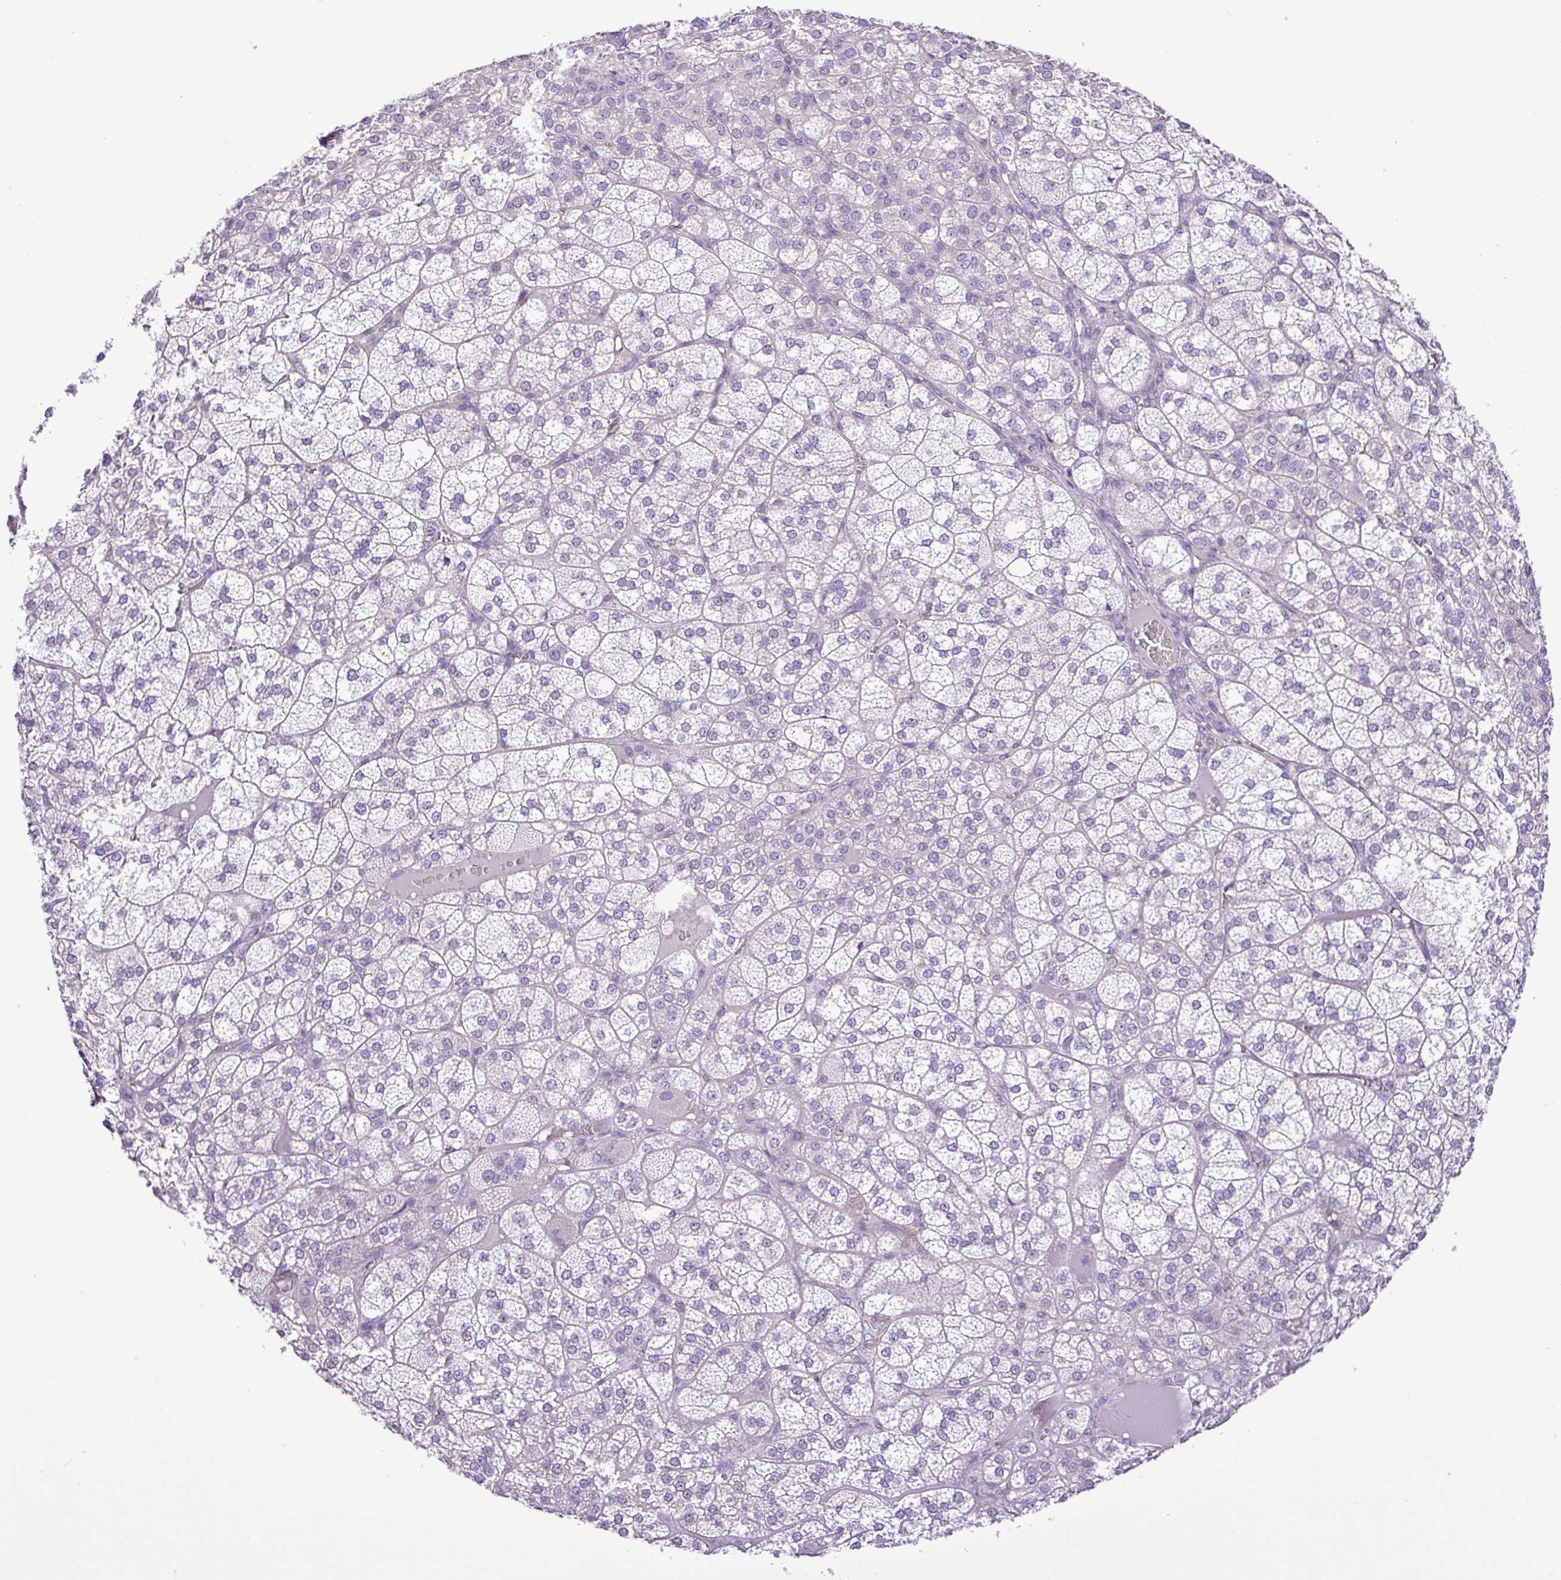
{"staining": {"intensity": "weak", "quantity": "<25%", "location": "cytoplasmic/membranous"}, "tissue": "adrenal gland", "cell_type": "Glandular cells", "image_type": "normal", "snomed": [{"axis": "morphology", "description": "Normal tissue, NOS"}, {"axis": "topography", "description": "Adrenal gland"}], "caption": "Immunohistochemistry (IHC) photomicrograph of unremarkable adrenal gland stained for a protein (brown), which shows no staining in glandular cells.", "gene": "ZNF334", "patient": {"sex": "female", "age": 60}}